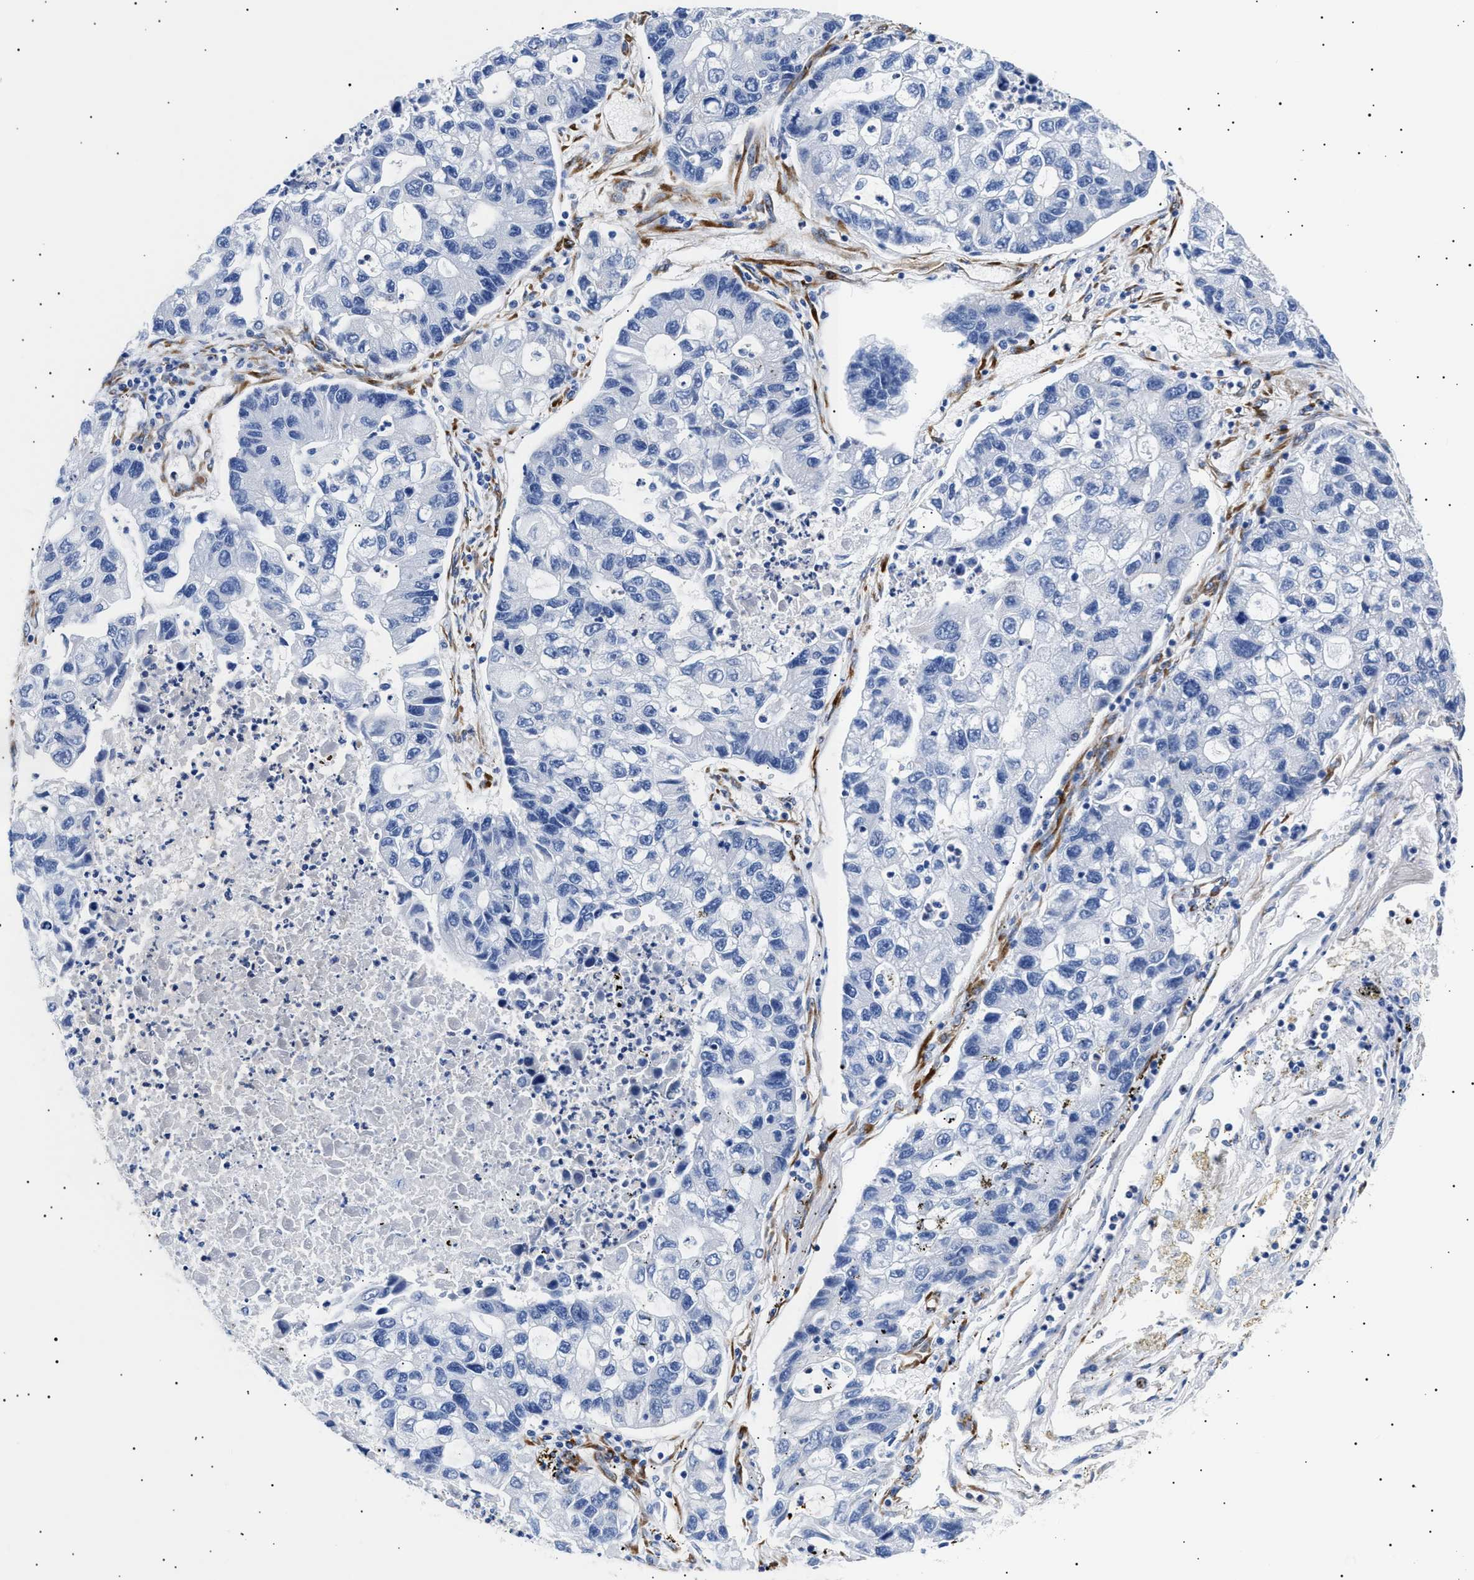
{"staining": {"intensity": "negative", "quantity": "none", "location": "none"}, "tissue": "lung cancer", "cell_type": "Tumor cells", "image_type": "cancer", "snomed": [{"axis": "morphology", "description": "Adenocarcinoma, NOS"}, {"axis": "topography", "description": "Lung"}], "caption": "Lung adenocarcinoma stained for a protein using IHC shows no positivity tumor cells.", "gene": "HEMGN", "patient": {"sex": "female", "age": 51}}